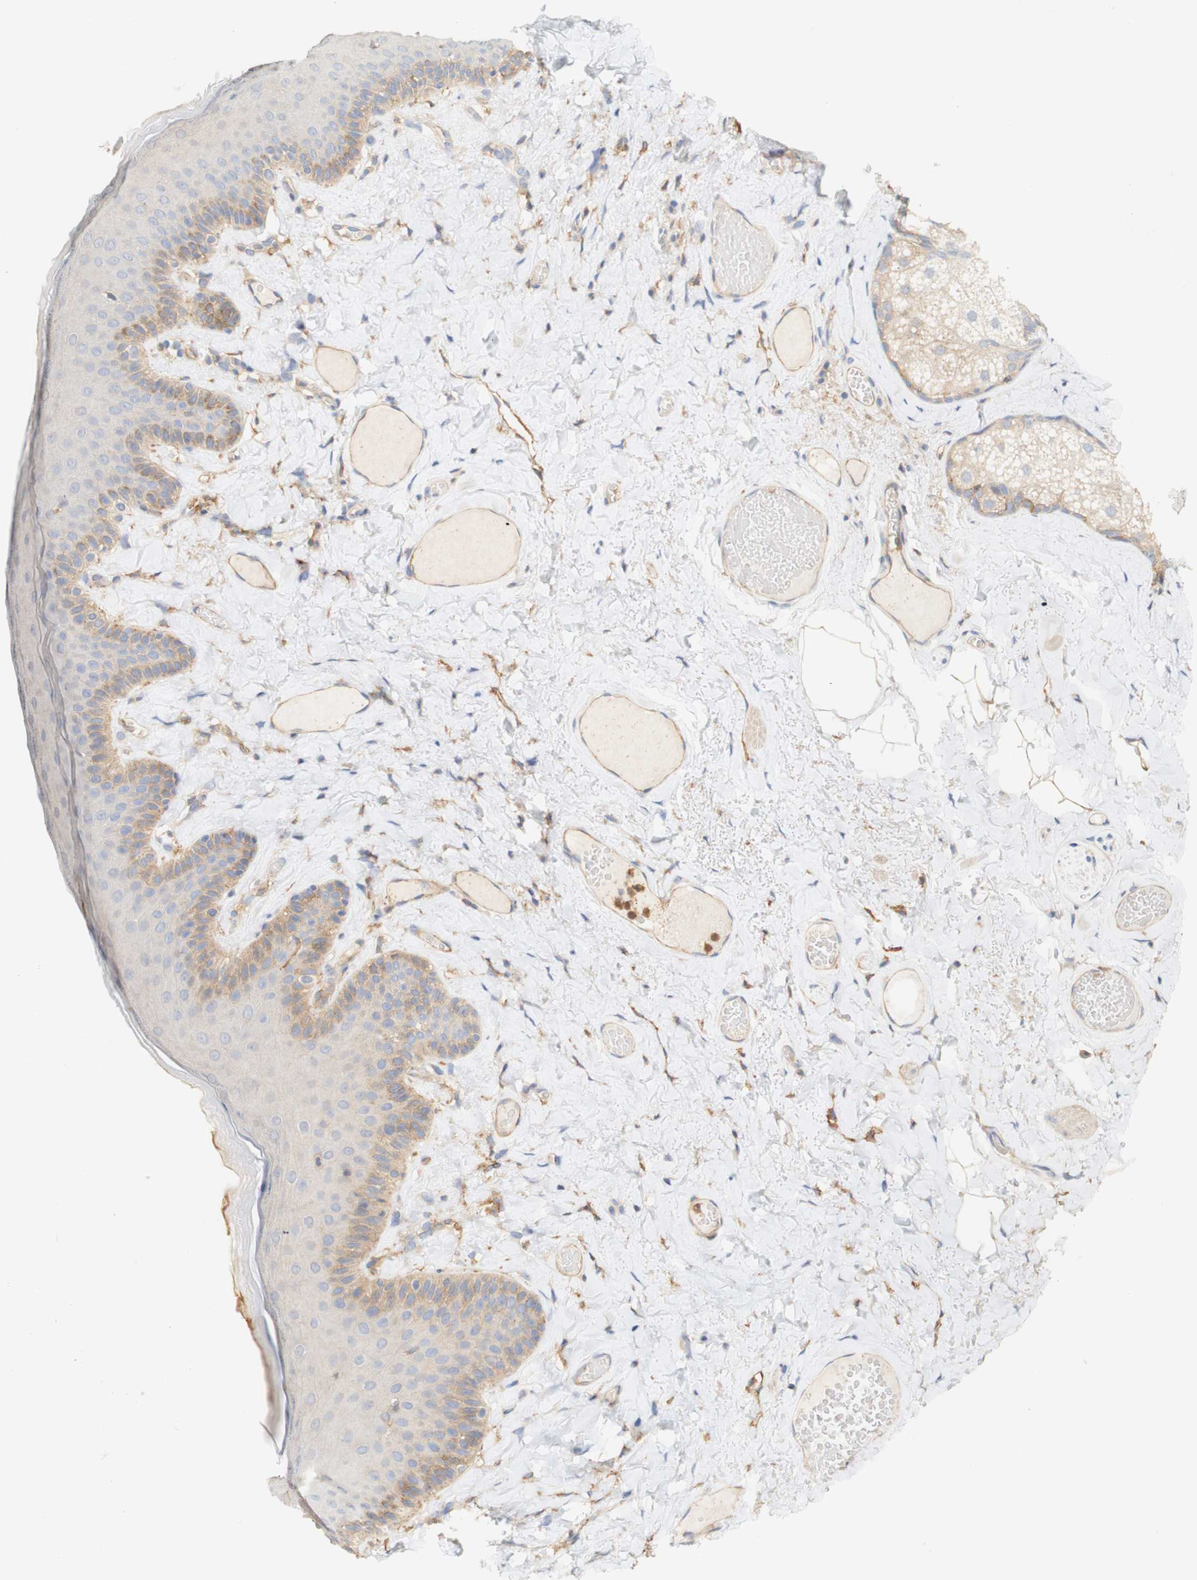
{"staining": {"intensity": "weak", "quantity": "25%-75%", "location": "cytoplasmic/membranous"}, "tissue": "skin", "cell_type": "Epidermal cells", "image_type": "normal", "snomed": [{"axis": "morphology", "description": "Normal tissue, NOS"}, {"axis": "topography", "description": "Anal"}], "caption": "Epidermal cells show weak cytoplasmic/membranous expression in approximately 25%-75% of cells in normal skin.", "gene": "PCDH7", "patient": {"sex": "male", "age": 69}}